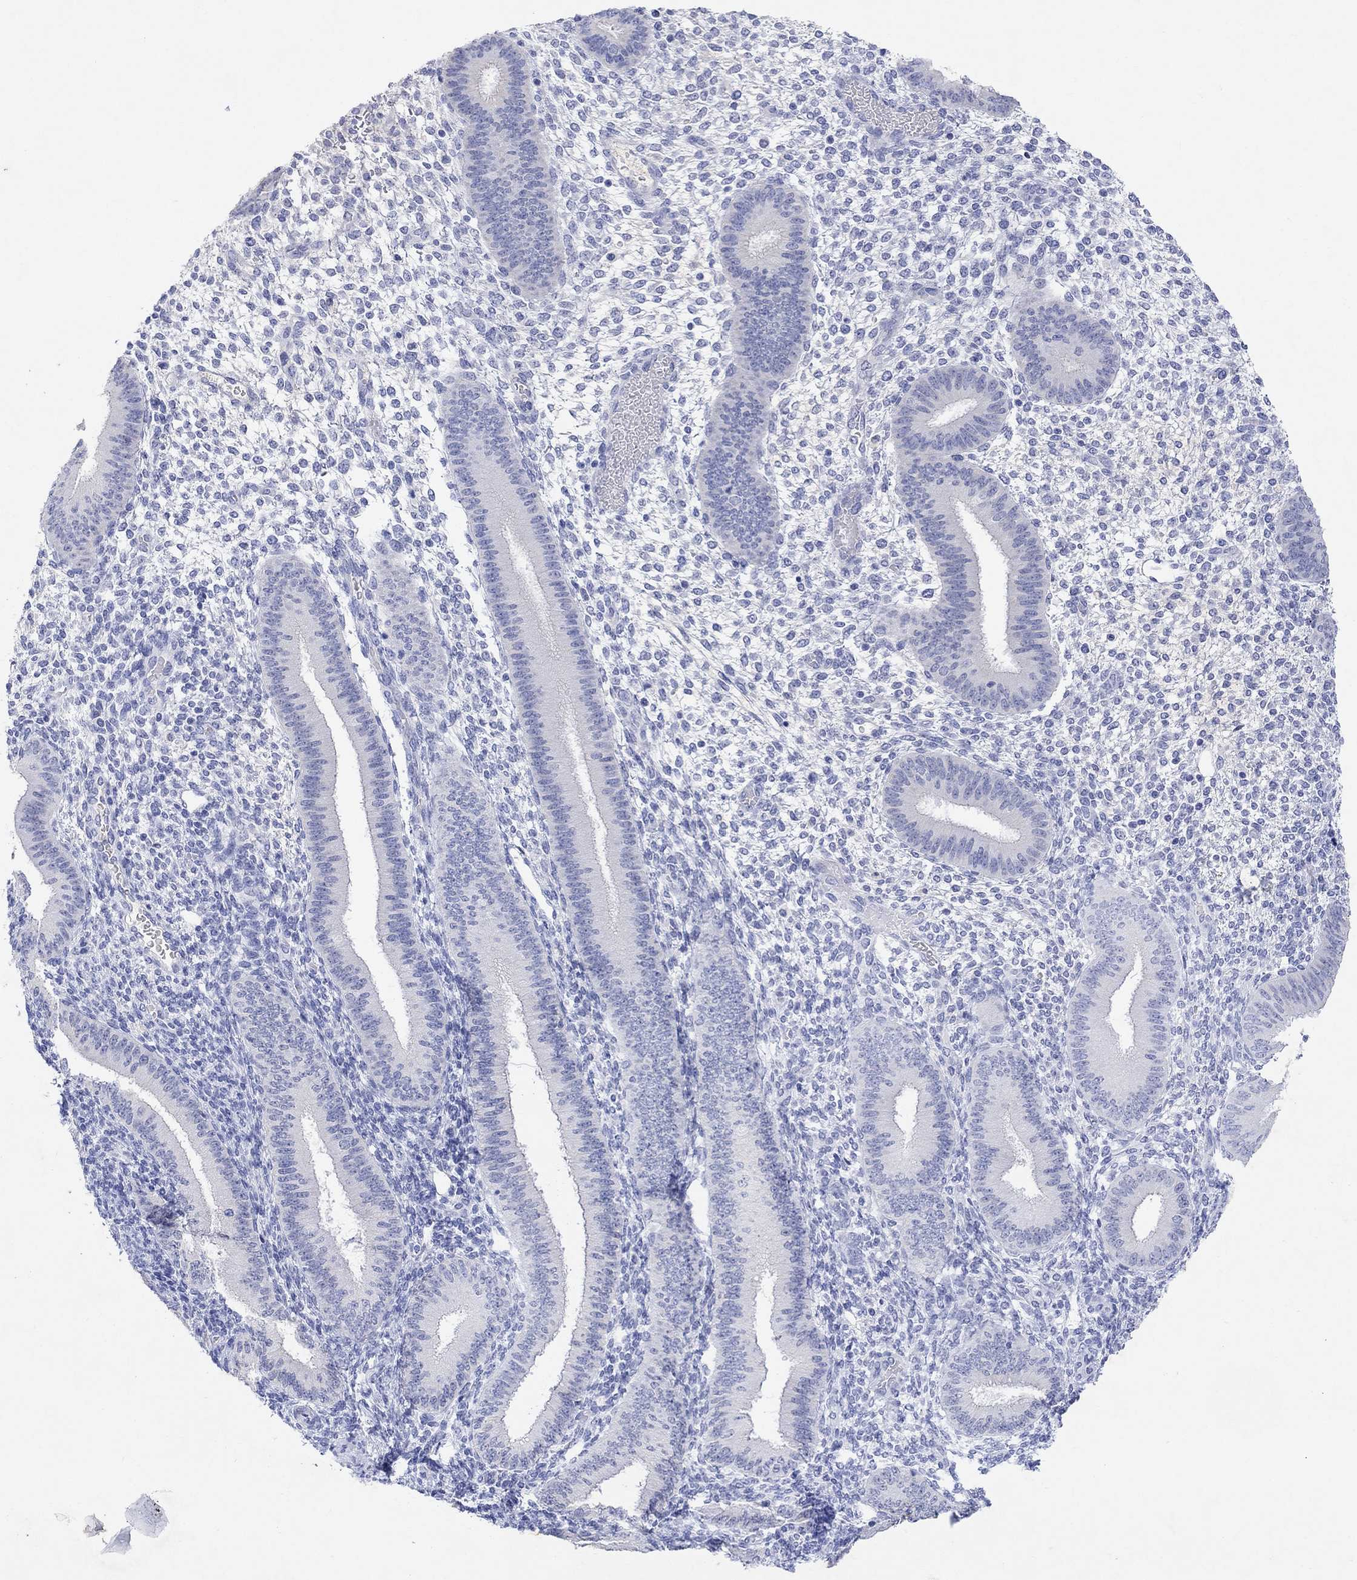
{"staining": {"intensity": "negative", "quantity": "none", "location": "none"}, "tissue": "endometrium", "cell_type": "Cells in endometrial stroma", "image_type": "normal", "snomed": [{"axis": "morphology", "description": "Normal tissue, NOS"}, {"axis": "topography", "description": "Endometrium"}], "caption": "High power microscopy image of an immunohistochemistry (IHC) histopathology image of normal endometrium, revealing no significant positivity in cells in endometrial stroma.", "gene": "TYR", "patient": {"sex": "female", "age": 39}}